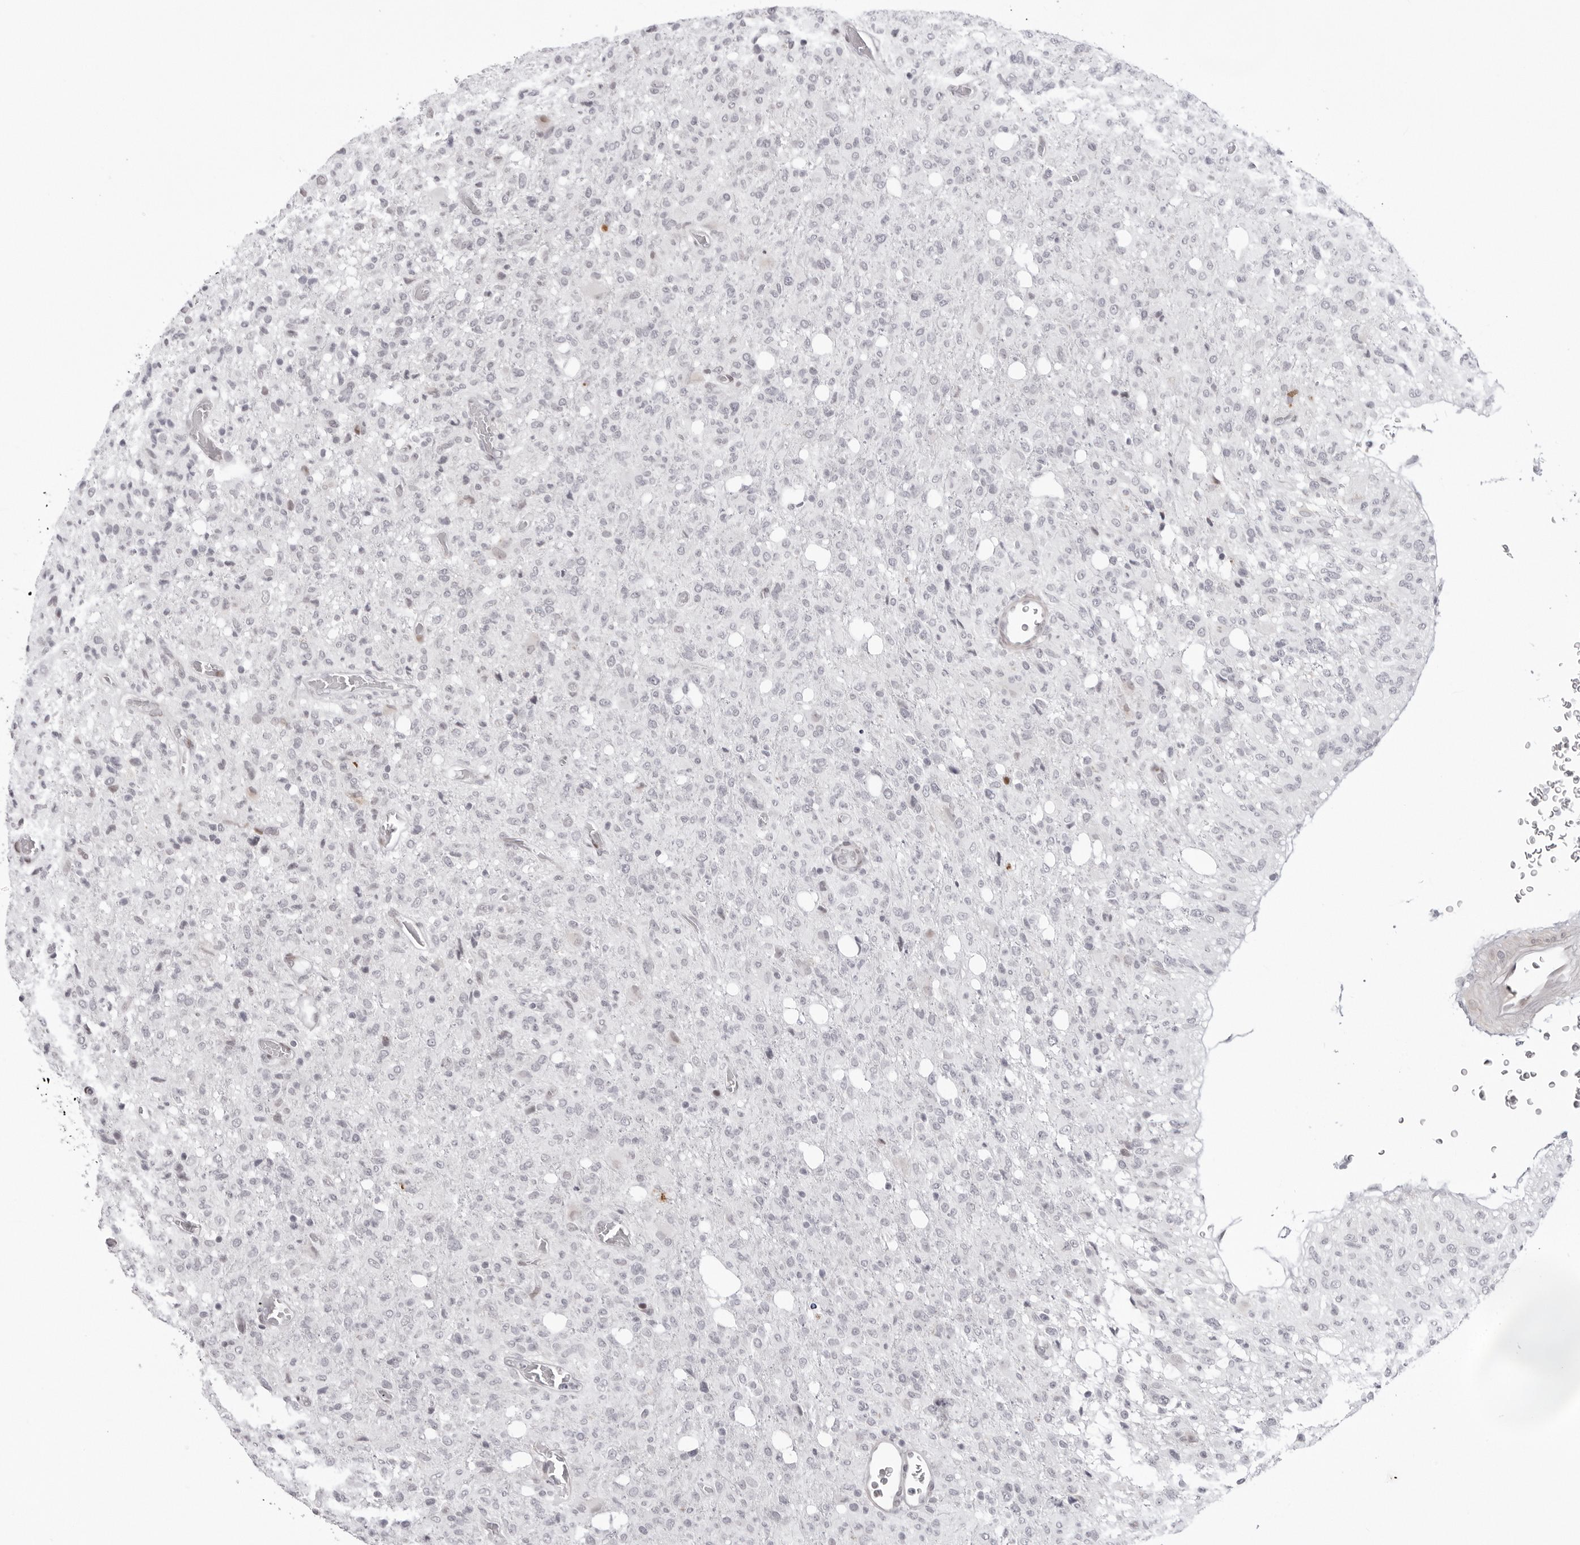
{"staining": {"intensity": "negative", "quantity": "none", "location": "none"}, "tissue": "glioma", "cell_type": "Tumor cells", "image_type": "cancer", "snomed": [{"axis": "morphology", "description": "Glioma, malignant, High grade"}, {"axis": "topography", "description": "Brain"}], "caption": "IHC image of neoplastic tissue: human malignant glioma (high-grade) stained with DAB demonstrates no significant protein staining in tumor cells. (DAB immunohistochemistry (IHC), high magnification).", "gene": "NTPCR", "patient": {"sex": "female", "age": 57}}